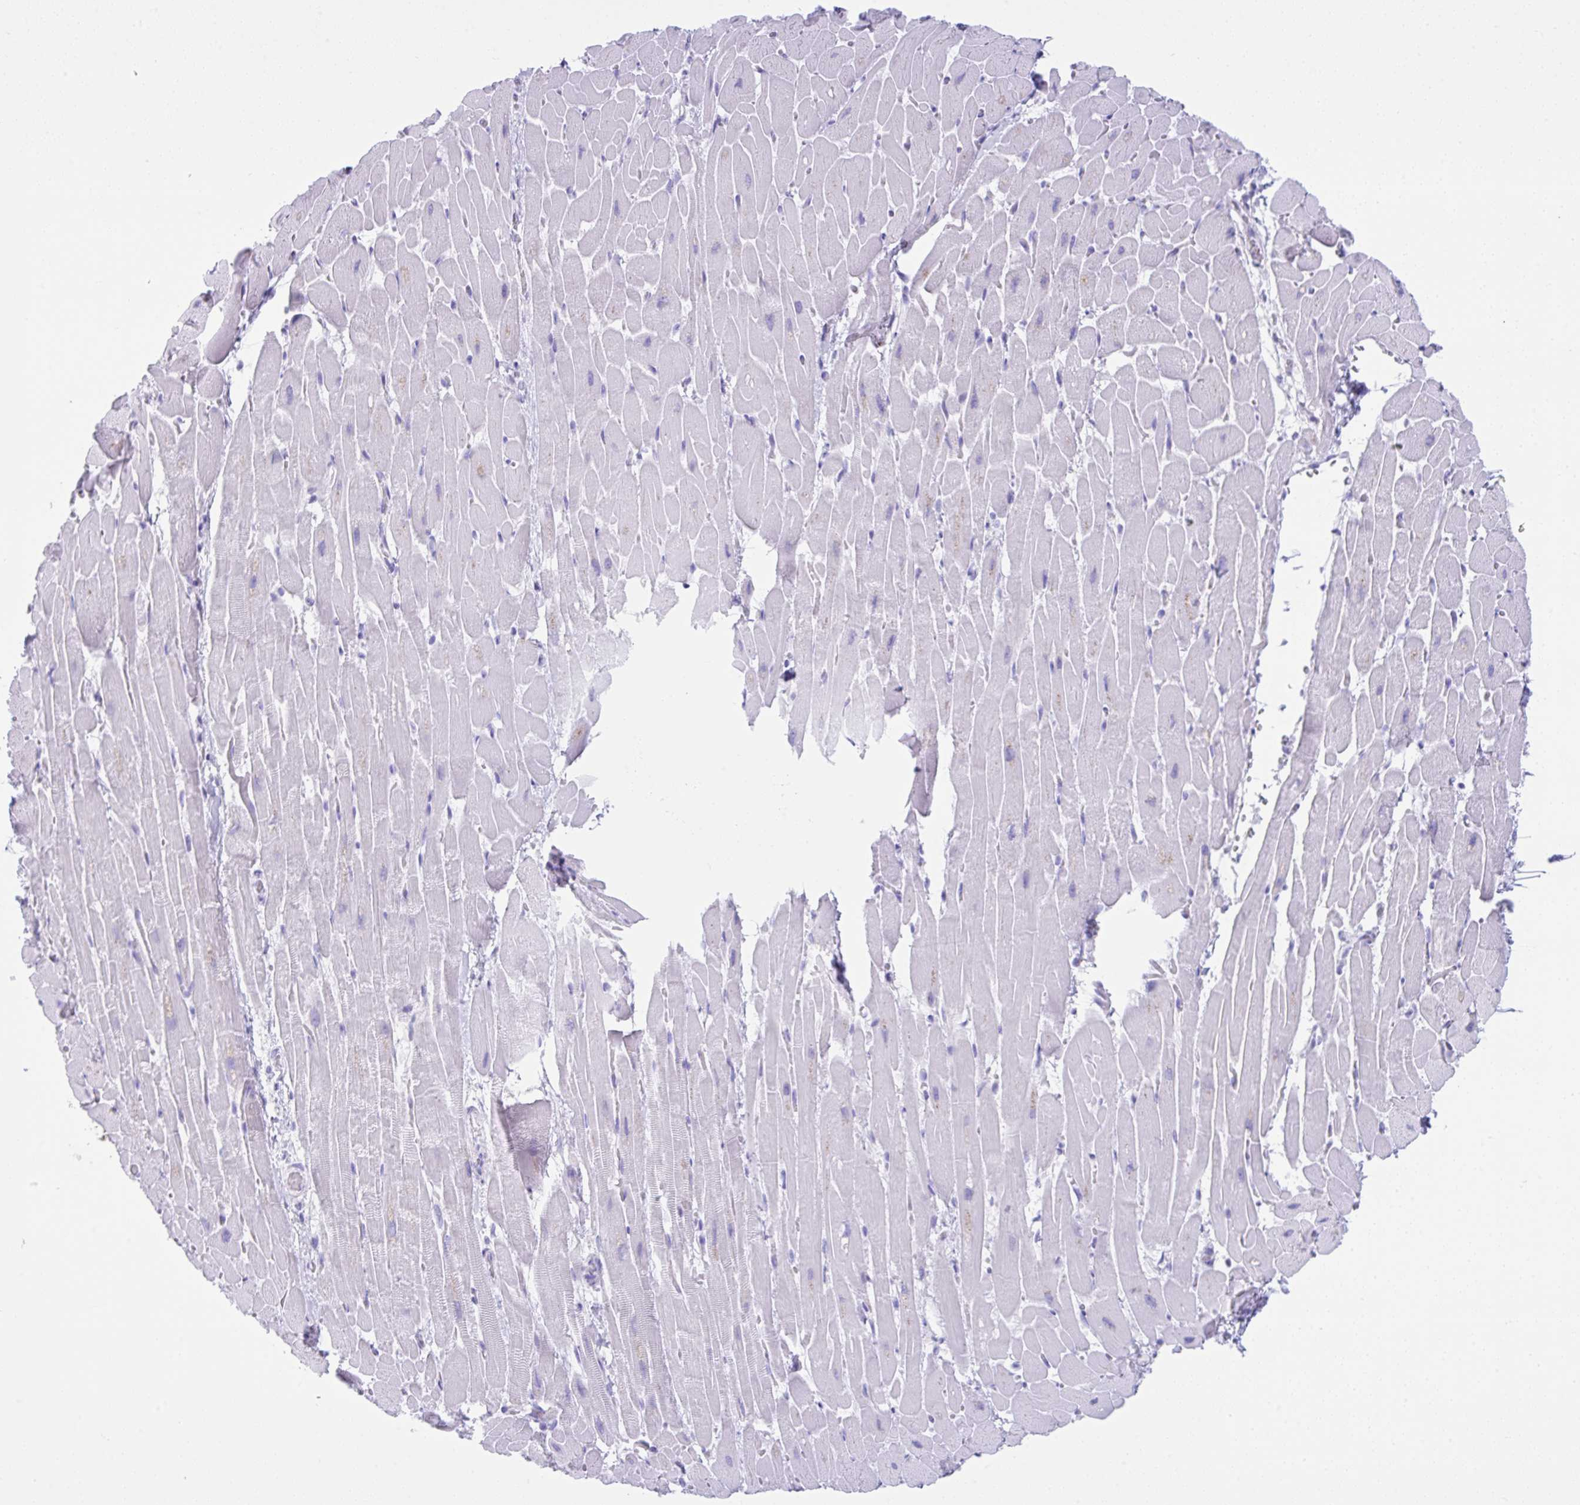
{"staining": {"intensity": "negative", "quantity": "none", "location": "none"}, "tissue": "heart muscle", "cell_type": "Cardiomyocytes", "image_type": "normal", "snomed": [{"axis": "morphology", "description": "Normal tissue, NOS"}, {"axis": "topography", "description": "Heart"}], "caption": "Benign heart muscle was stained to show a protein in brown. There is no significant expression in cardiomyocytes. The staining is performed using DAB brown chromogen with nuclei counter-stained in using hematoxylin.", "gene": "PSCA", "patient": {"sex": "male", "age": 37}}